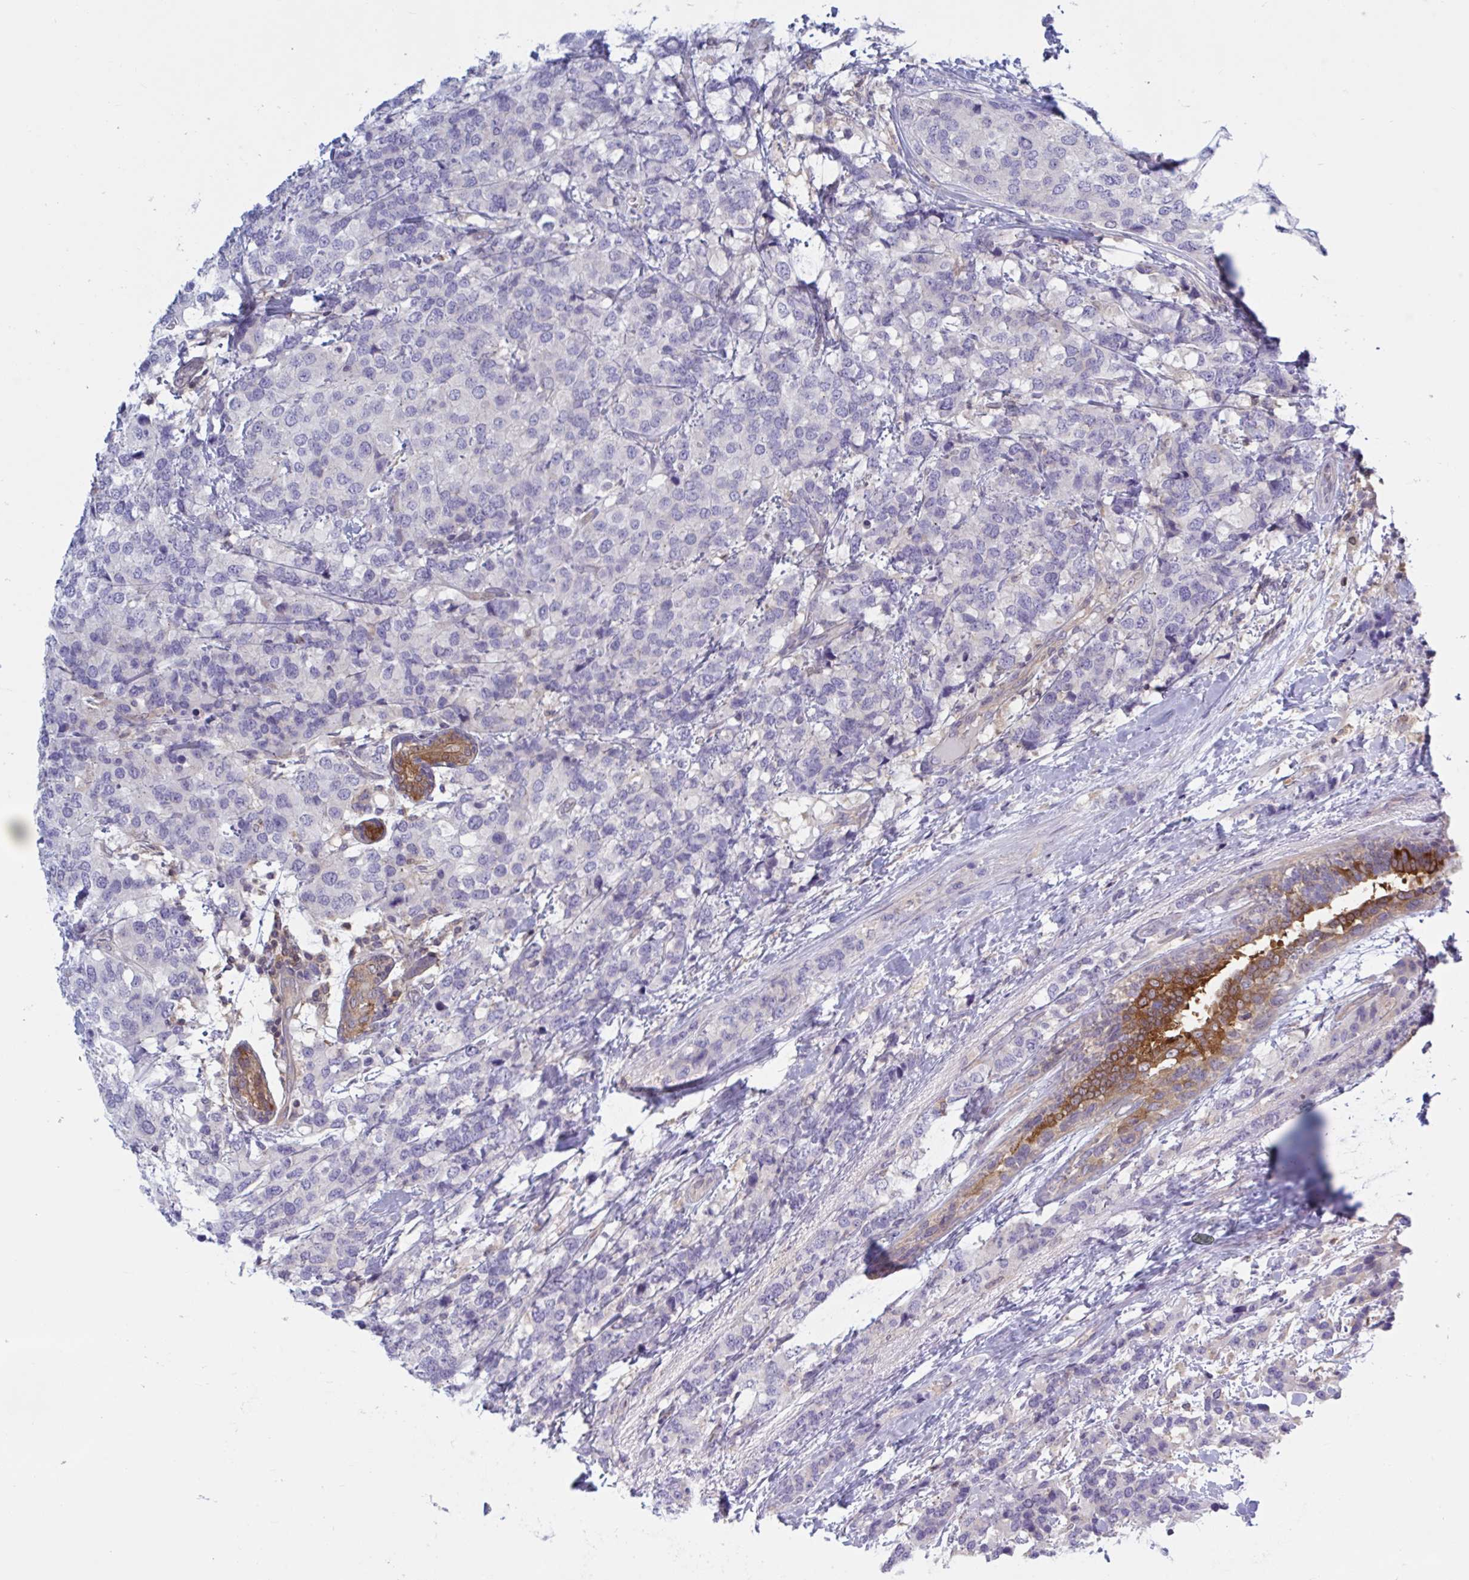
{"staining": {"intensity": "negative", "quantity": "none", "location": "none"}, "tissue": "breast cancer", "cell_type": "Tumor cells", "image_type": "cancer", "snomed": [{"axis": "morphology", "description": "Lobular carcinoma"}, {"axis": "topography", "description": "Breast"}], "caption": "IHC photomicrograph of breast cancer stained for a protein (brown), which displays no expression in tumor cells. (DAB (3,3'-diaminobenzidine) IHC with hematoxylin counter stain).", "gene": "TANK", "patient": {"sex": "female", "age": 59}}